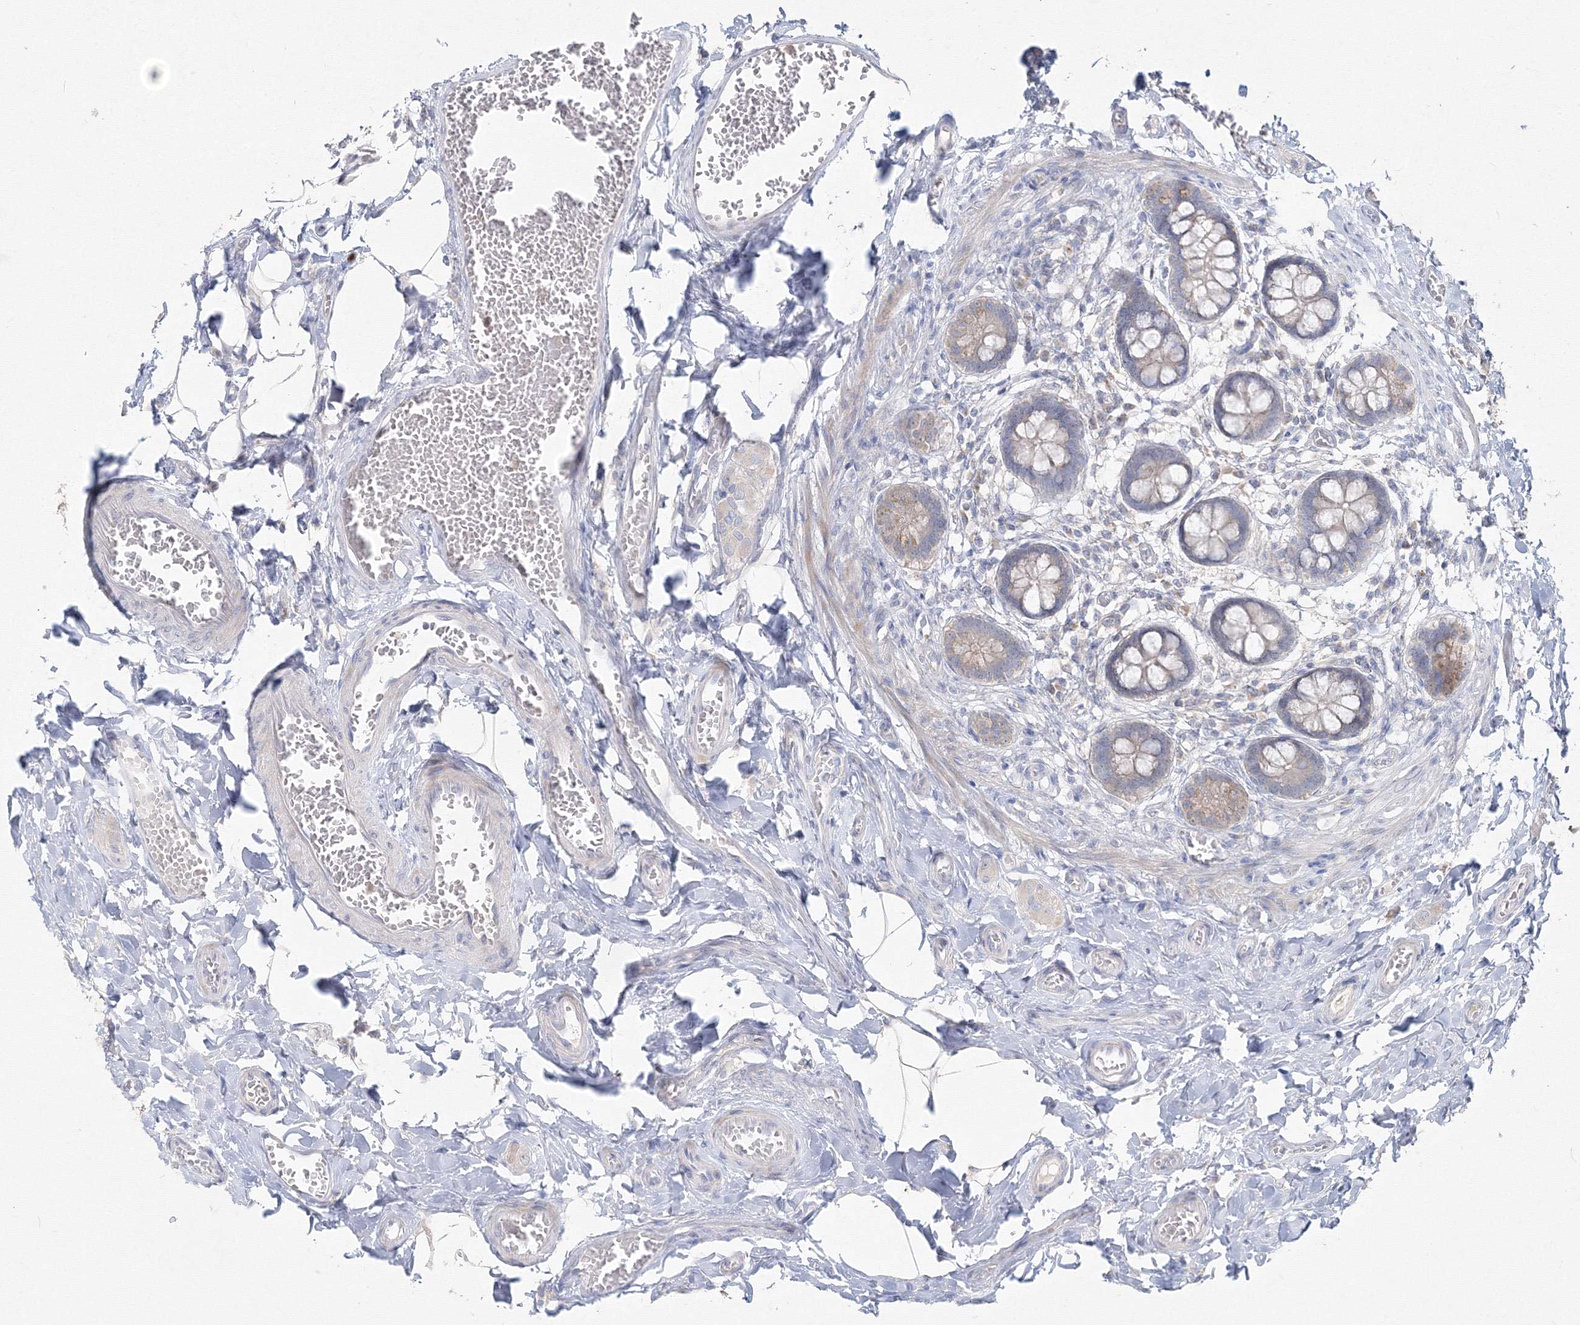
{"staining": {"intensity": "weak", "quantity": "25%-75%", "location": "cytoplasmic/membranous"}, "tissue": "small intestine", "cell_type": "Glandular cells", "image_type": "normal", "snomed": [{"axis": "morphology", "description": "Normal tissue, NOS"}, {"axis": "topography", "description": "Small intestine"}], "caption": "Benign small intestine demonstrates weak cytoplasmic/membranous staining in approximately 25%-75% of glandular cells.", "gene": "FBXL8", "patient": {"sex": "male", "age": 52}}